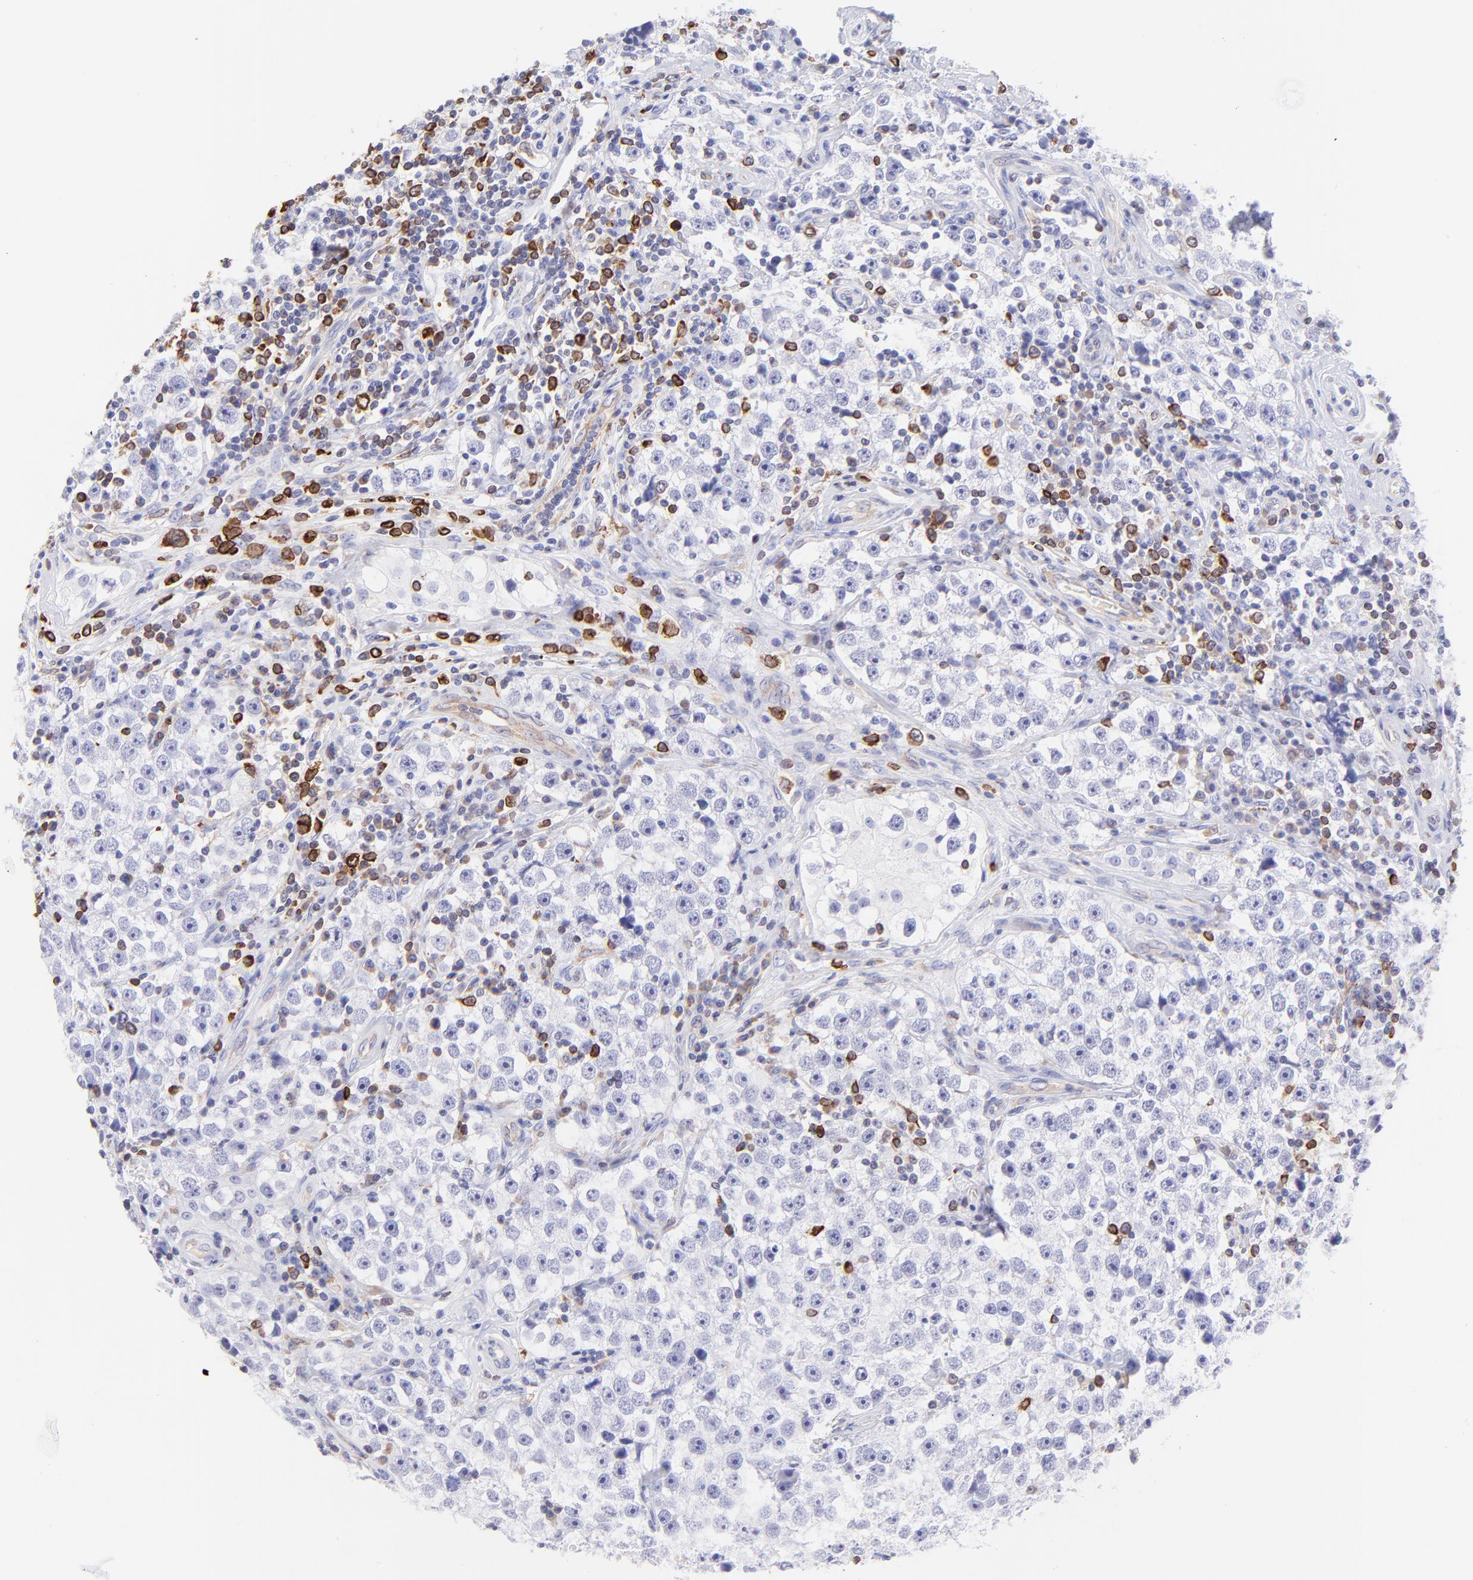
{"staining": {"intensity": "negative", "quantity": "none", "location": "none"}, "tissue": "testis cancer", "cell_type": "Tumor cells", "image_type": "cancer", "snomed": [{"axis": "morphology", "description": "Seminoma, NOS"}, {"axis": "topography", "description": "Testis"}], "caption": "Immunohistochemical staining of human testis seminoma reveals no significant staining in tumor cells.", "gene": "IRAG2", "patient": {"sex": "male", "age": 32}}